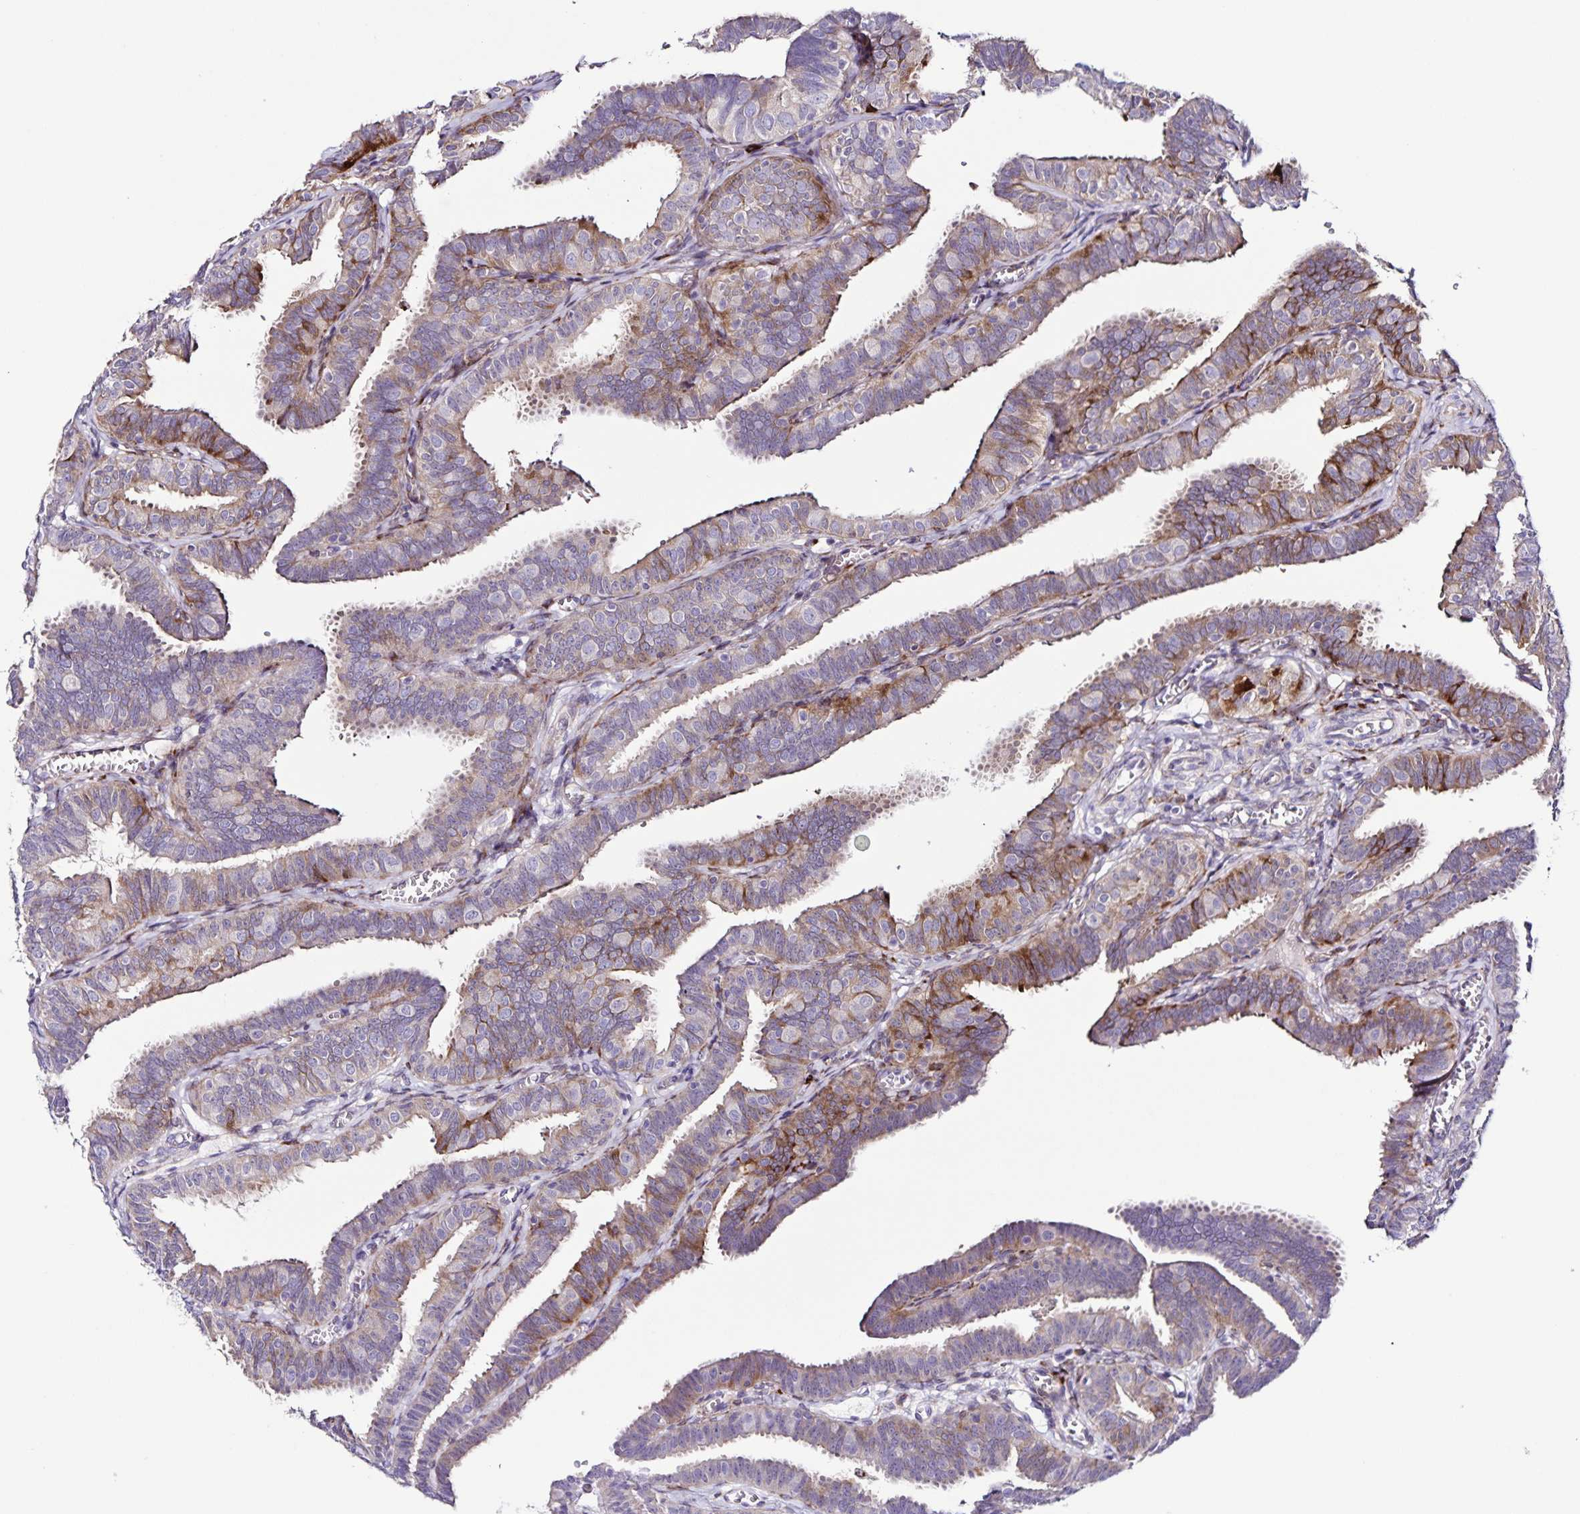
{"staining": {"intensity": "moderate", "quantity": "25%-75%", "location": "cytoplasmic/membranous"}, "tissue": "fallopian tube", "cell_type": "Glandular cells", "image_type": "normal", "snomed": [{"axis": "morphology", "description": "Normal tissue, NOS"}, {"axis": "topography", "description": "Fallopian tube"}], "caption": "Immunohistochemistry (IHC) histopathology image of unremarkable fallopian tube: human fallopian tube stained using IHC displays medium levels of moderate protein expression localized specifically in the cytoplasmic/membranous of glandular cells, appearing as a cytoplasmic/membranous brown color.", "gene": "OSBPL5", "patient": {"sex": "female", "age": 25}}